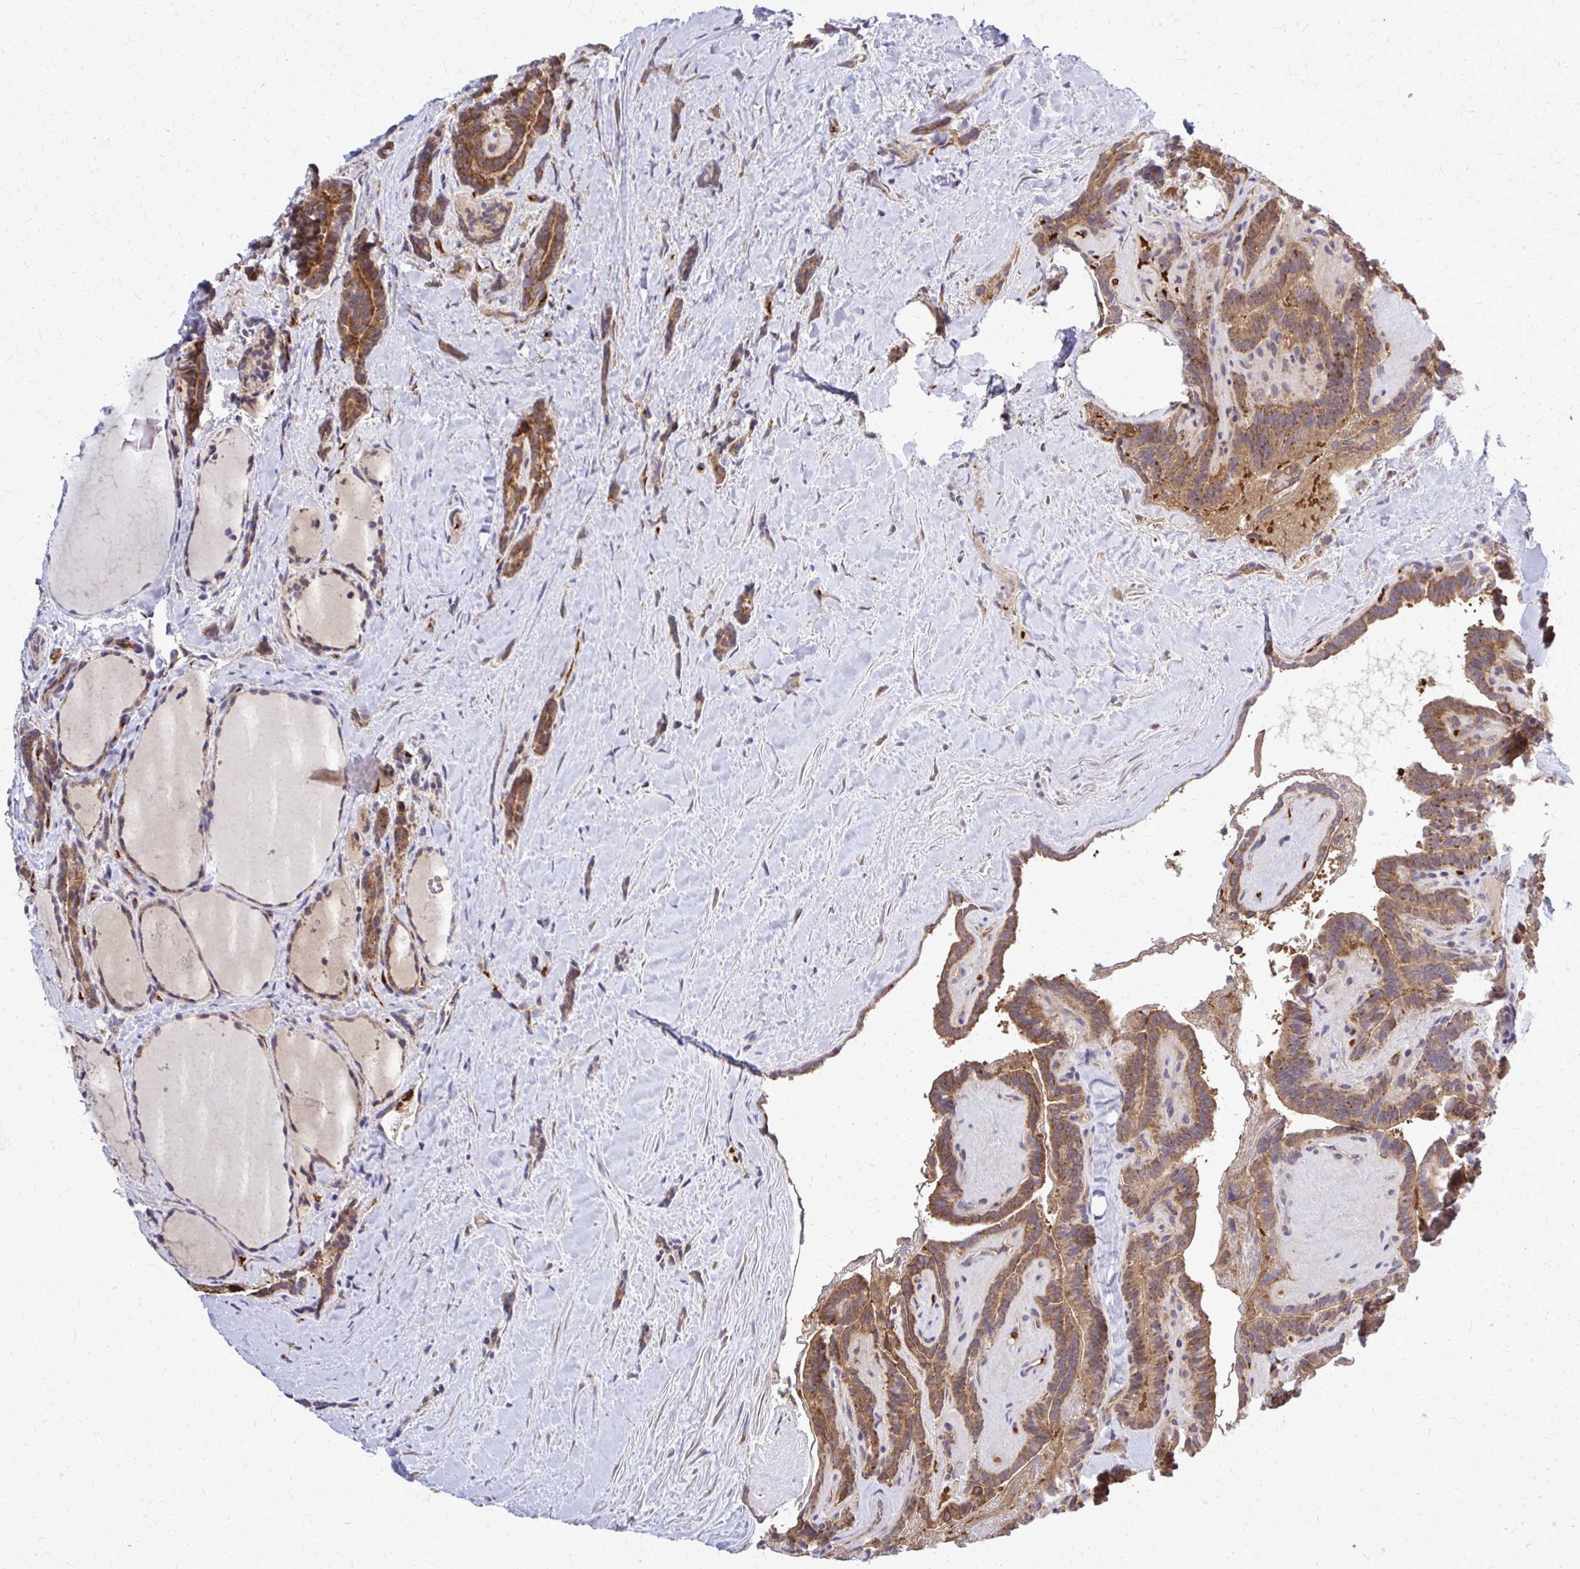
{"staining": {"intensity": "moderate", "quantity": ">75%", "location": "cytoplasmic/membranous"}, "tissue": "thyroid cancer", "cell_type": "Tumor cells", "image_type": "cancer", "snomed": [{"axis": "morphology", "description": "Papillary adenocarcinoma, NOS"}, {"axis": "topography", "description": "Thyroid gland"}], "caption": "This is a photomicrograph of IHC staining of thyroid papillary adenocarcinoma, which shows moderate expression in the cytoplasmic/membranous of tumor cells.", "gene": "PDK4", "patient": {"sex": "female", "age": 21}}